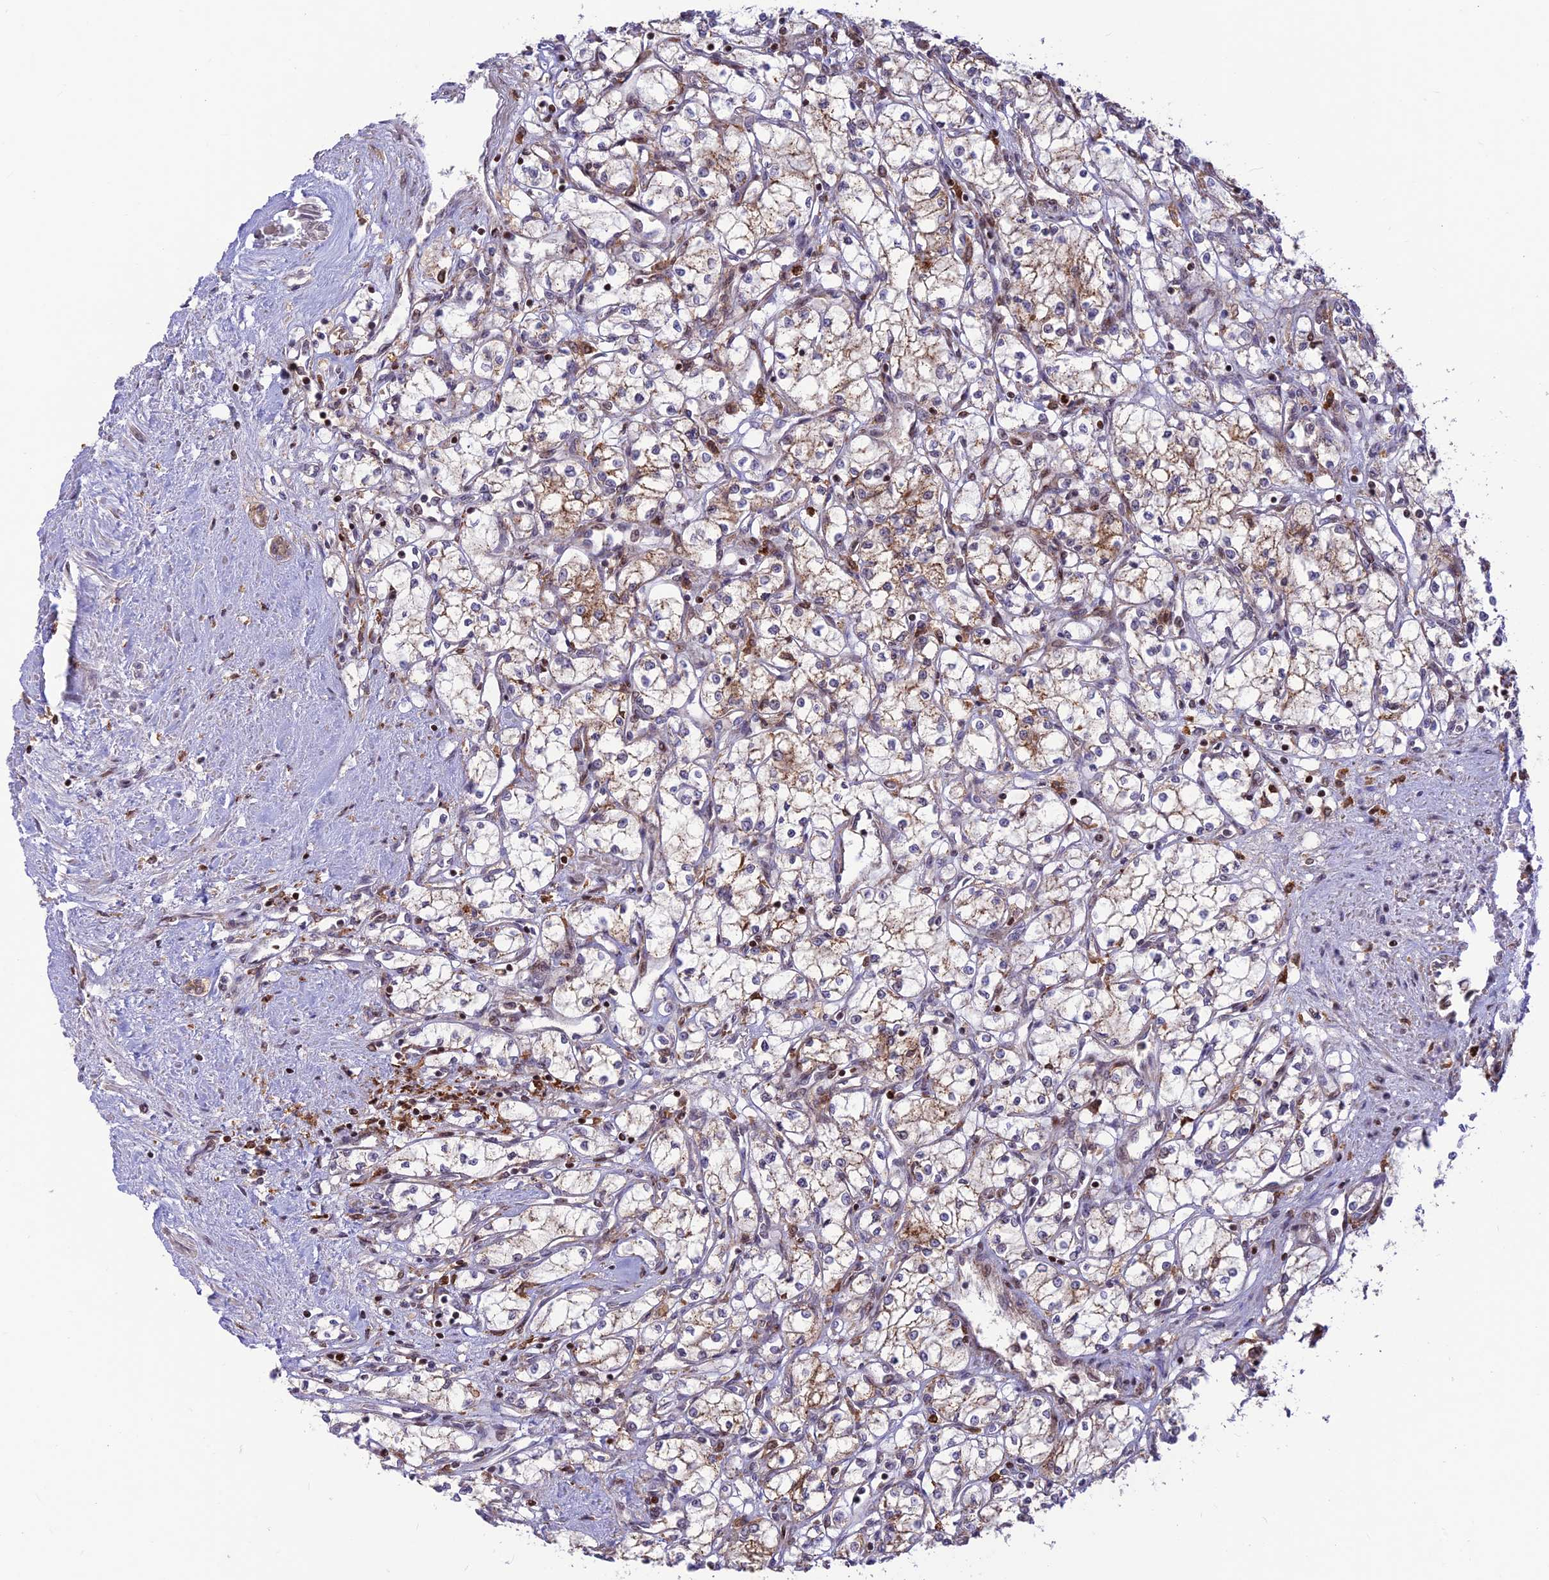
{"staining": {"intensity": "moderate", "quantity": "25%-75%", "location": "cytoplasmic/membranous"}, "tissue": "renal cancer", "cell_type": "Tumor cells", "image_type": "cancer", "snomed": [{"axis": "morphology", "description": "Adenocarcinoma, NOS"}, {"axis": "topography", "description": "Kidney"}], "caption": "Human renal adenocarcinoma stained with a brown dye reveals moderate cytoplasmic/membranous positive staining in approximately 25%-75% of tumor cells.", "gene": "FAM186B", "patient": {"sex": "male", "age": 59}}